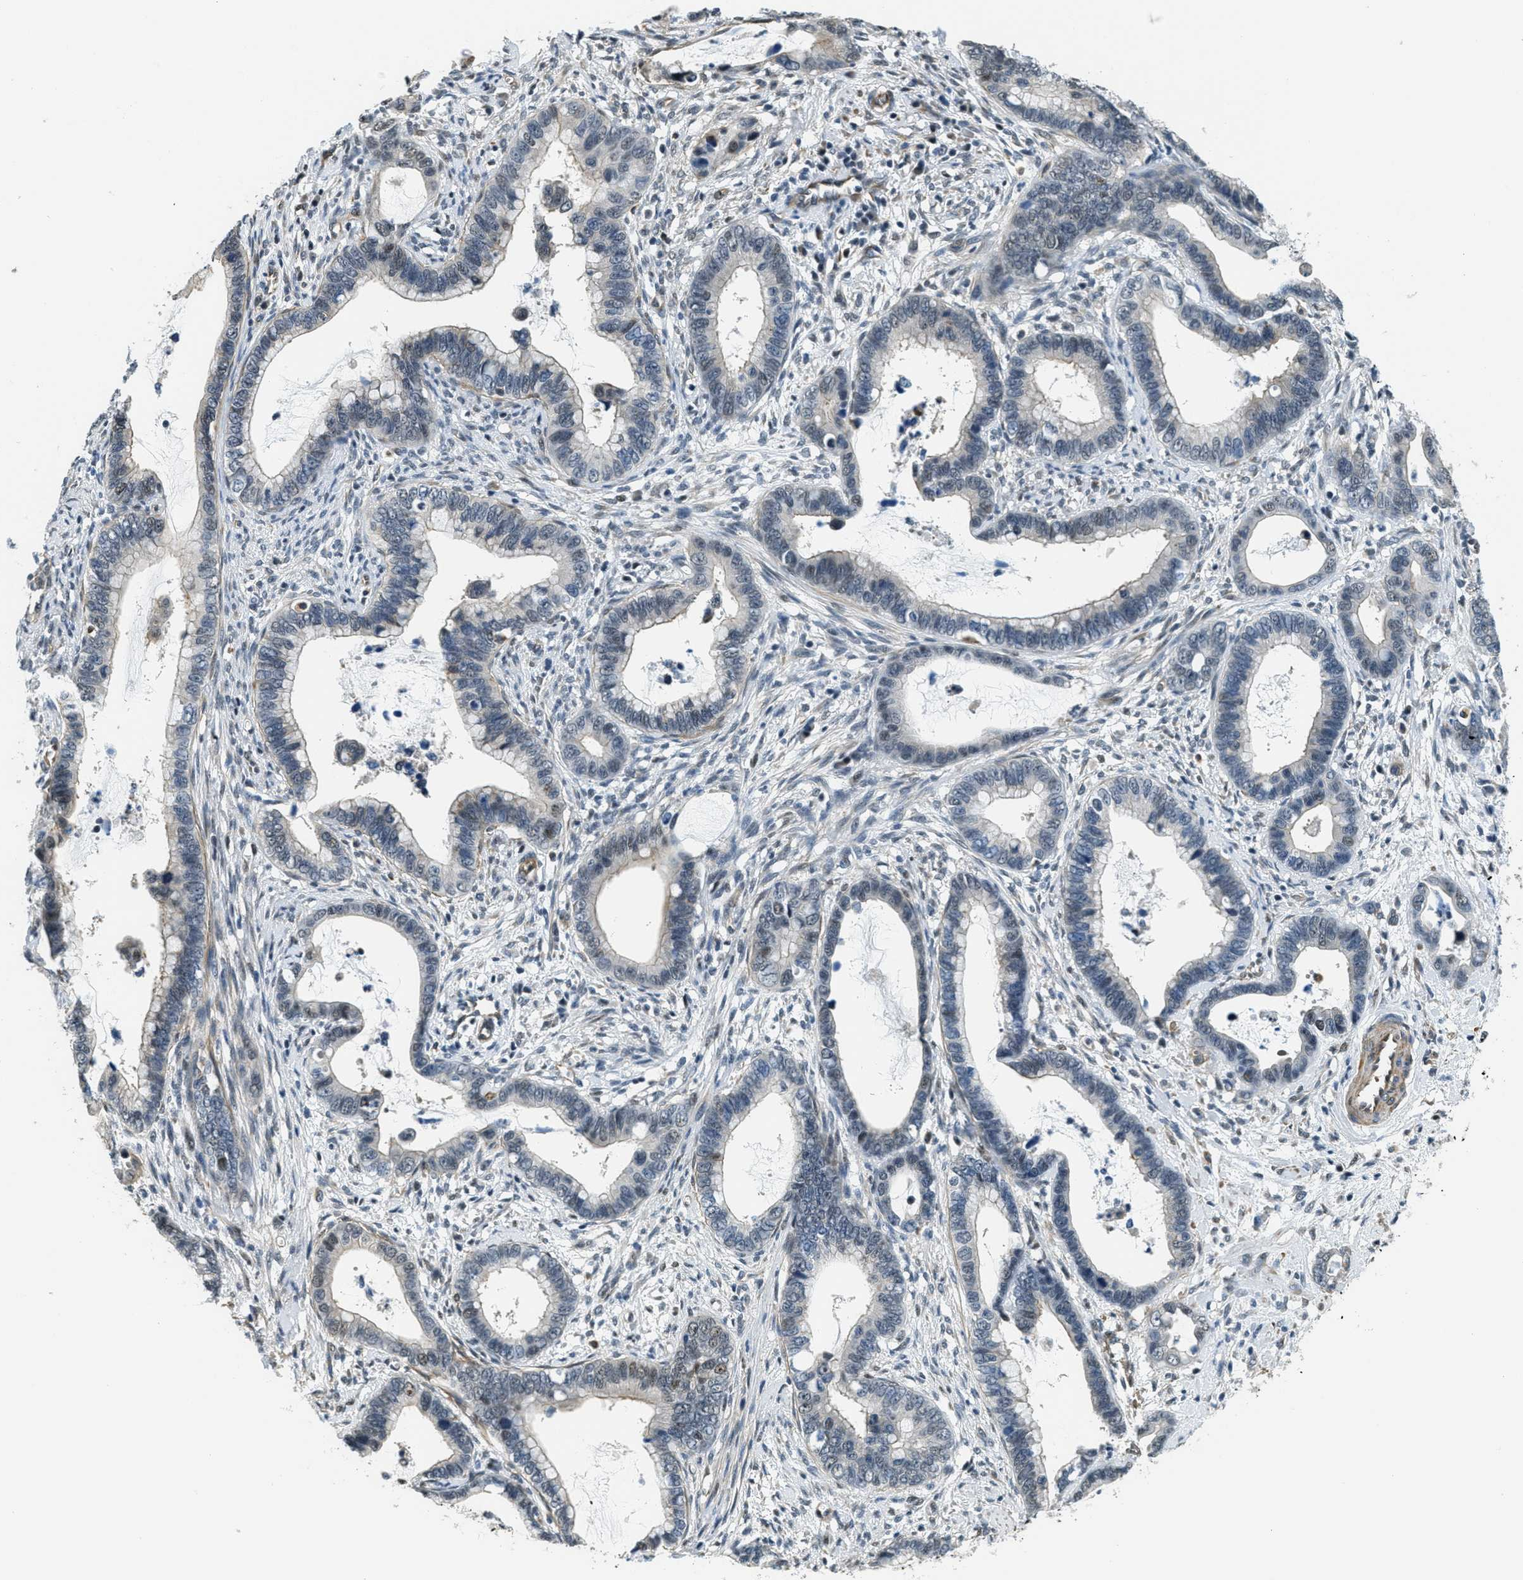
{"staining": {"intensity": "weak", "quantity": "25%-75%", "location": "cytoplasmic/membranous"}, "tissue": "cervical cancer", "cell_type": "Tumor cells", "image_type": "cancer", "snomed": [{"axis": "morphology", "description": "Adenocarcinoma, NOS"}, {"axis": "topography", "description": "Cervix"}], "caption": "A low amount of weak cytoplasmic/membranous staining is present in about 25%-75% of tumor cells in adenocarcinoma (cervical) tissue.", "gene": "CFAP36", "patient": {"sex": "female", "age": 44}}